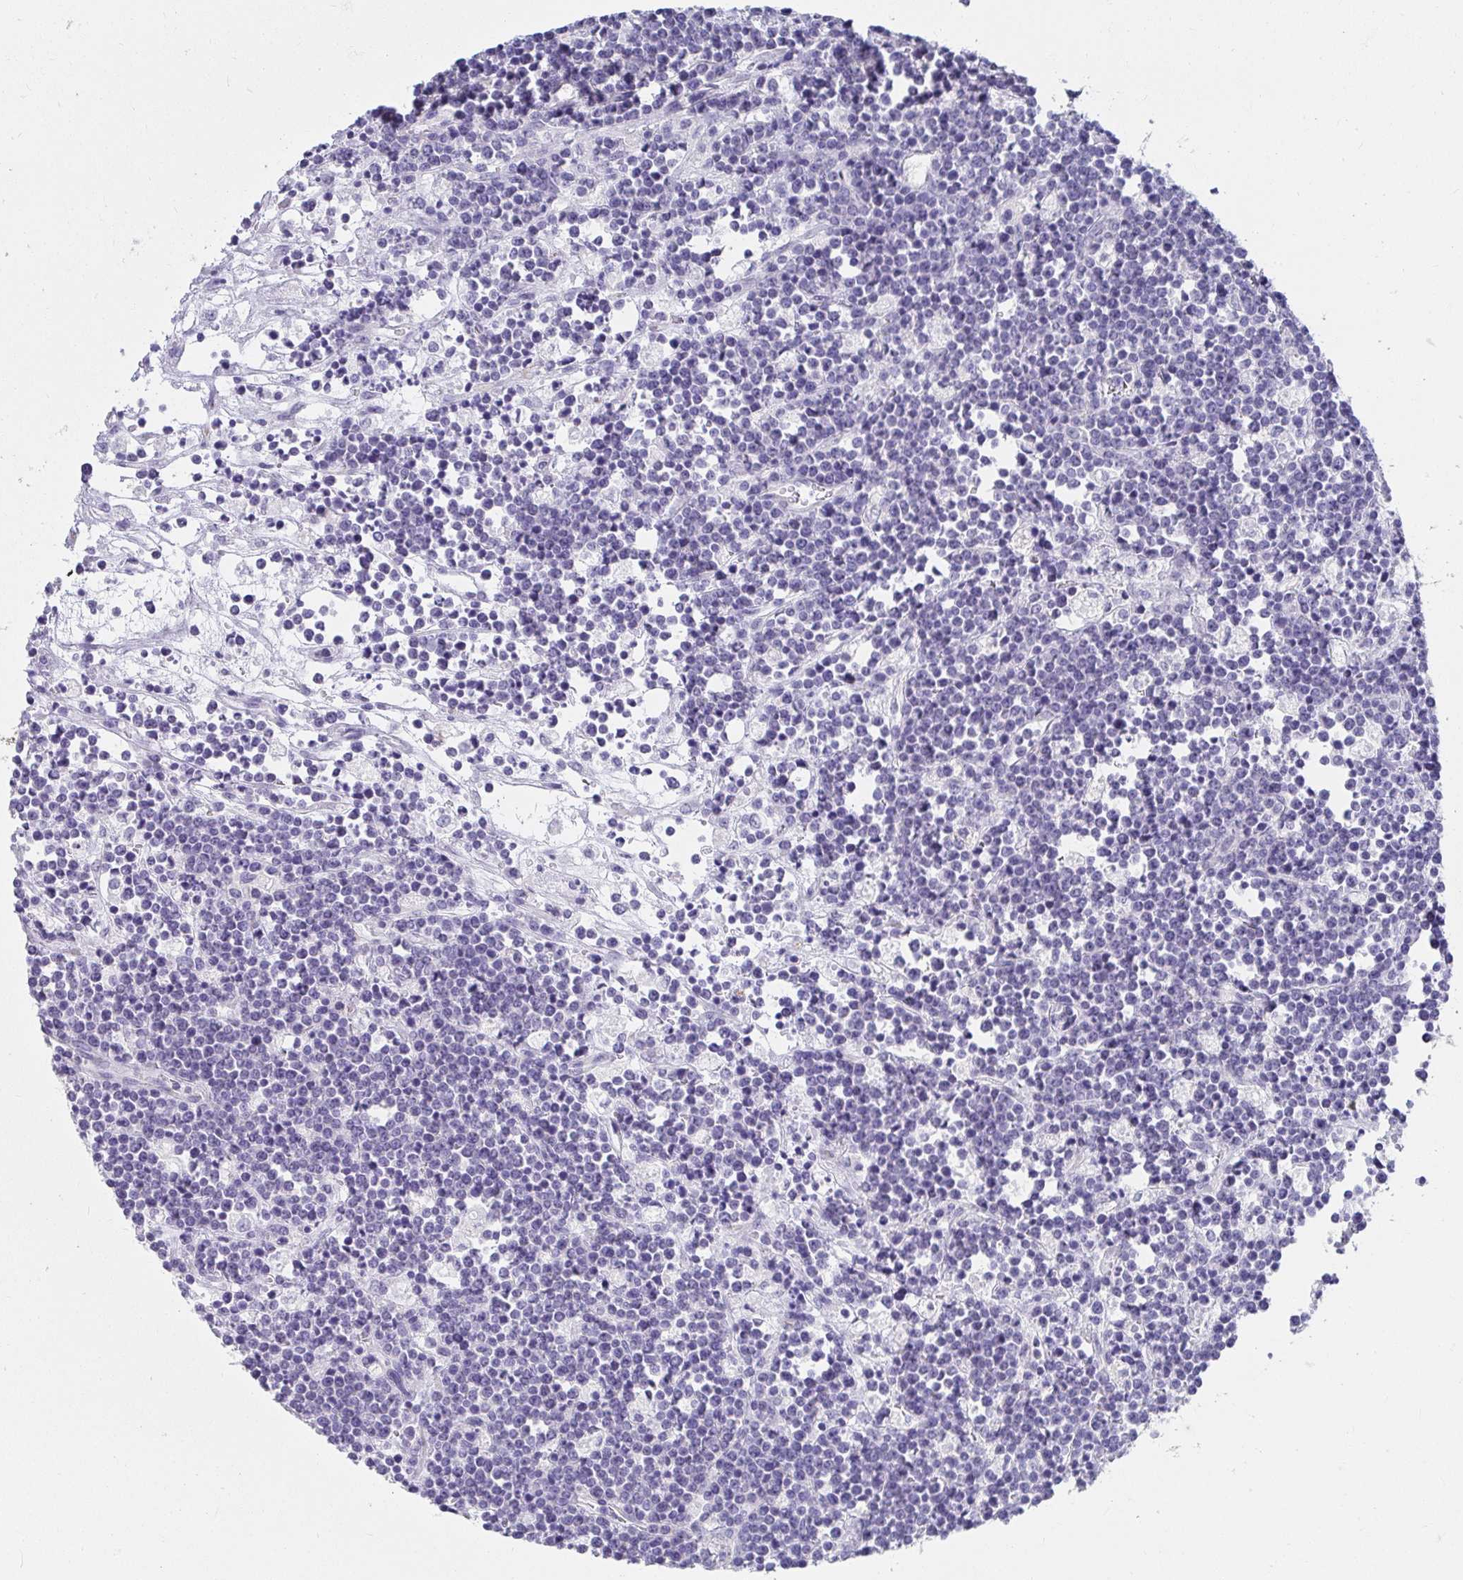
{"staining": {"intensity": "negative", "quantity": "none", "location": "none"}, "tissue": "lymphoma", "cell_type": "Tumor cells", "image_type": "cancer", "snomed": [{"axis": "morphology", "description": "Malignant lymphoma, non-Hodgkin's type, High grade"}, {"axis": "topography", "description": "Ovary"}], "caption": "The histopathology image displays no significant staining in tumor cells of lymphoma. (DAB (3,3'-diaminobenzidine) IHC with hematoxylin counter stain).", "gene": "VGLL1", "patient": {"sex": "female", "age": 56}}